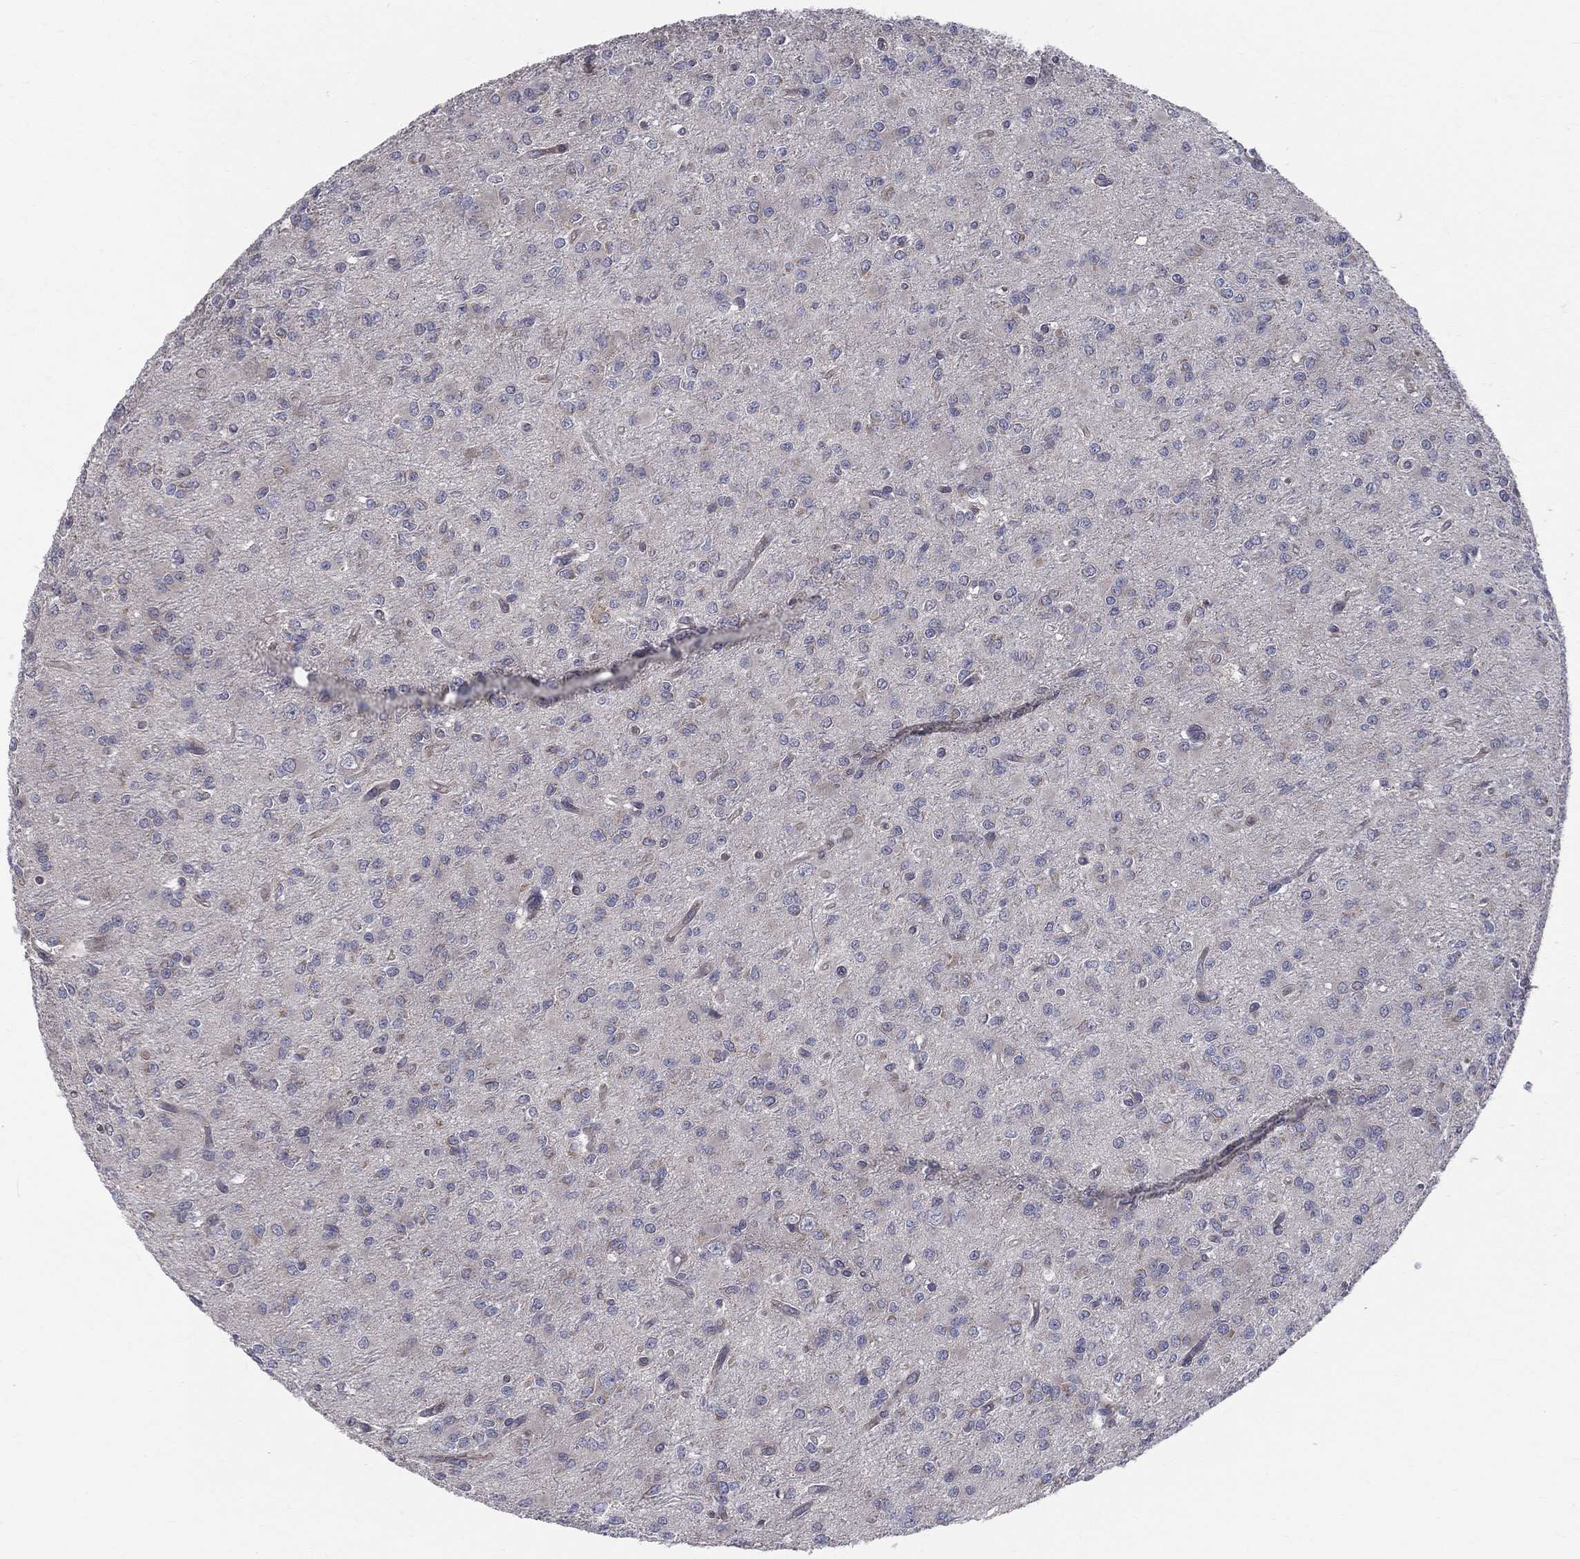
{"staining": {"intensity": "negative", "quantity": "none", "location": "none"}, "tissue": "glioma", "cell_type": "Tumor cells", "image_type": "cancer", "snomed": [{"axis": "morphology", "description": "Glioma, malignant, Low grade"}, {"axis": "topography", "description": "Brain"}], "caption": "Immunohistochemistry of human malignant low-grade glioma shows no expression in tumor cells.", "gene": "POMZP3", "patient": {"sex": "male", "age": 27}}